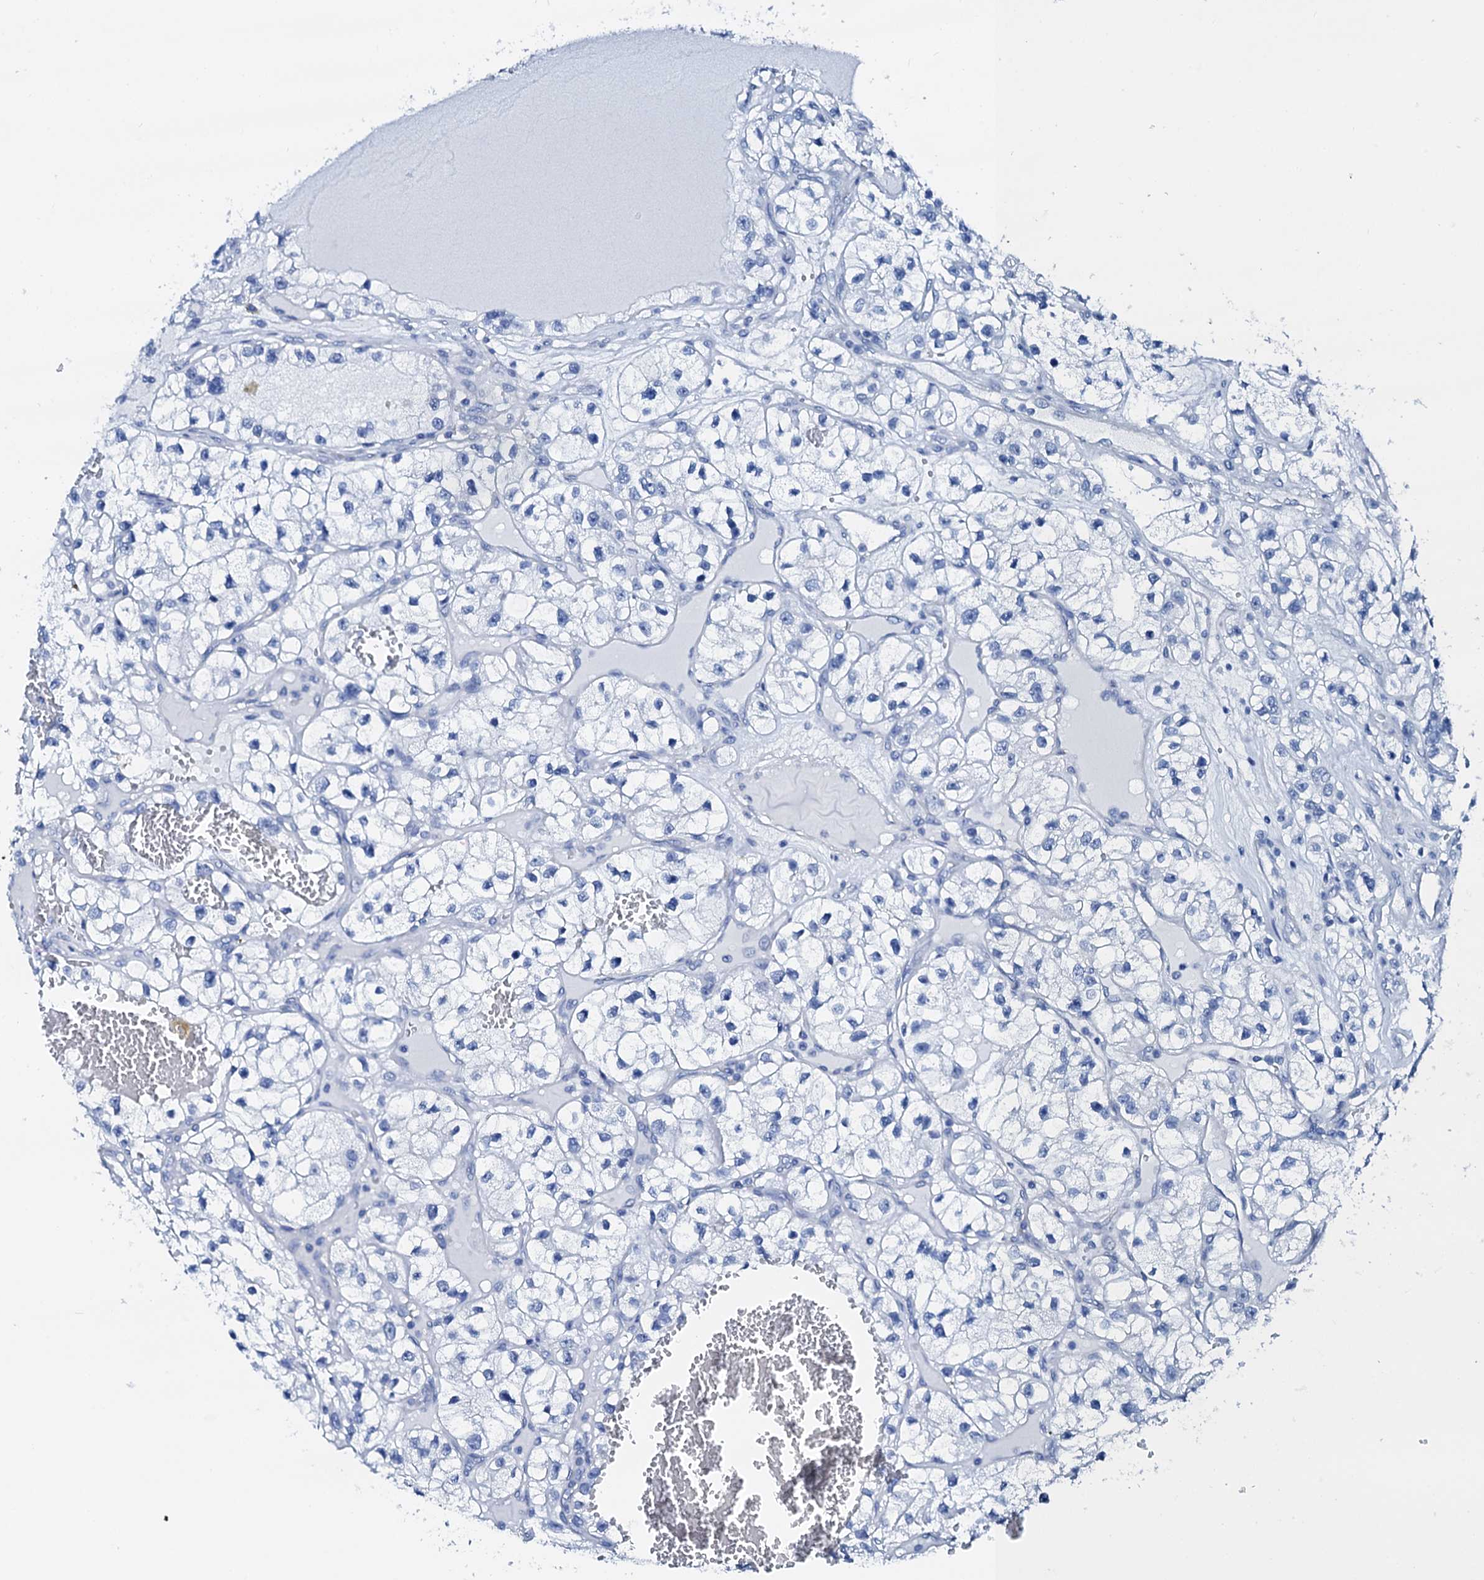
{"staining": {"intensity": "negative", "quantity": "none", "location": "none"}, "tissue": "renal cancer", "cell_type": "Tumor cells", "image_type": "cancer", "snomed": [{"axis": "morphology", "description": "Adenocarcinoma, NOS"}, {"axis": "topography", "description": "Kidney"}], "caption": "A micrograph of human adenocarcinoma (renal) is negative for staining in tumor cells. Brightfield microscopy of IHC stained with DAB (3,3'-diaminobenzidine) (brown) and hematoxylin (blue), captured at high magnification.", "gene": "PTH", "patient": {"sex": "female", "age": 57}}